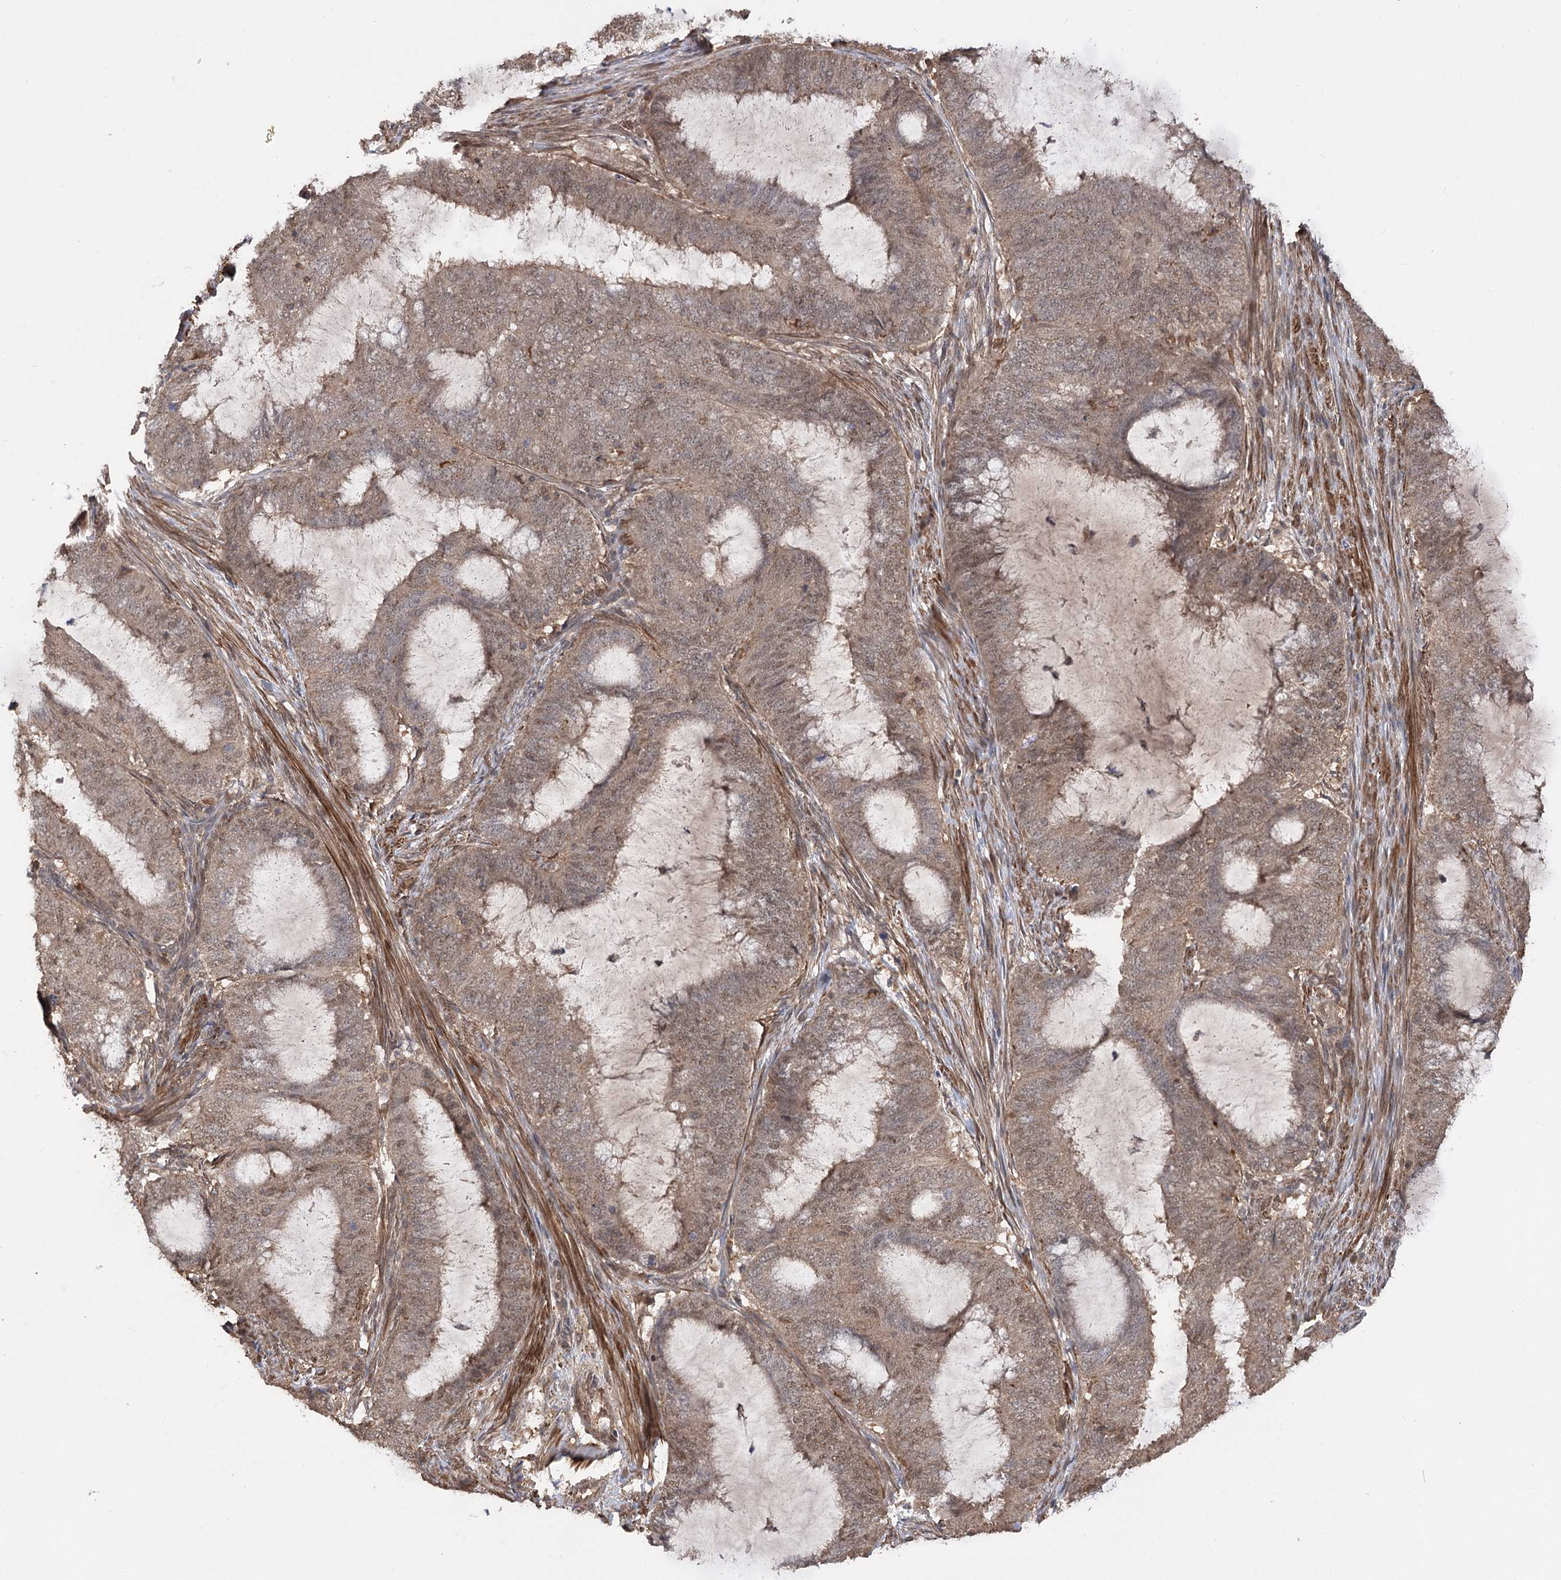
{"staining": {"intensity": "moderate", "quantity": ">75%", "location": "cytoplasmic/membranous,nuclear"}, "tissue": "endometrial cancer", "cell_type": "Tumor cells", "image_type": "cancer", "snomed": [{"axis": "morphology", "description": "Adenocarcinoma, NOS"}, {"axis": "topography", "description": "Endometrium"}], "caption": "Endometrial cancer (adenocarcinoma) stained for a protein (brown) shows moderate cytoplasmic/membranous and nuclear positive positivity in approximately >75% of tumor cells.", "gene": "TENM2", "patient": {"sex": "female", "age": 51}}